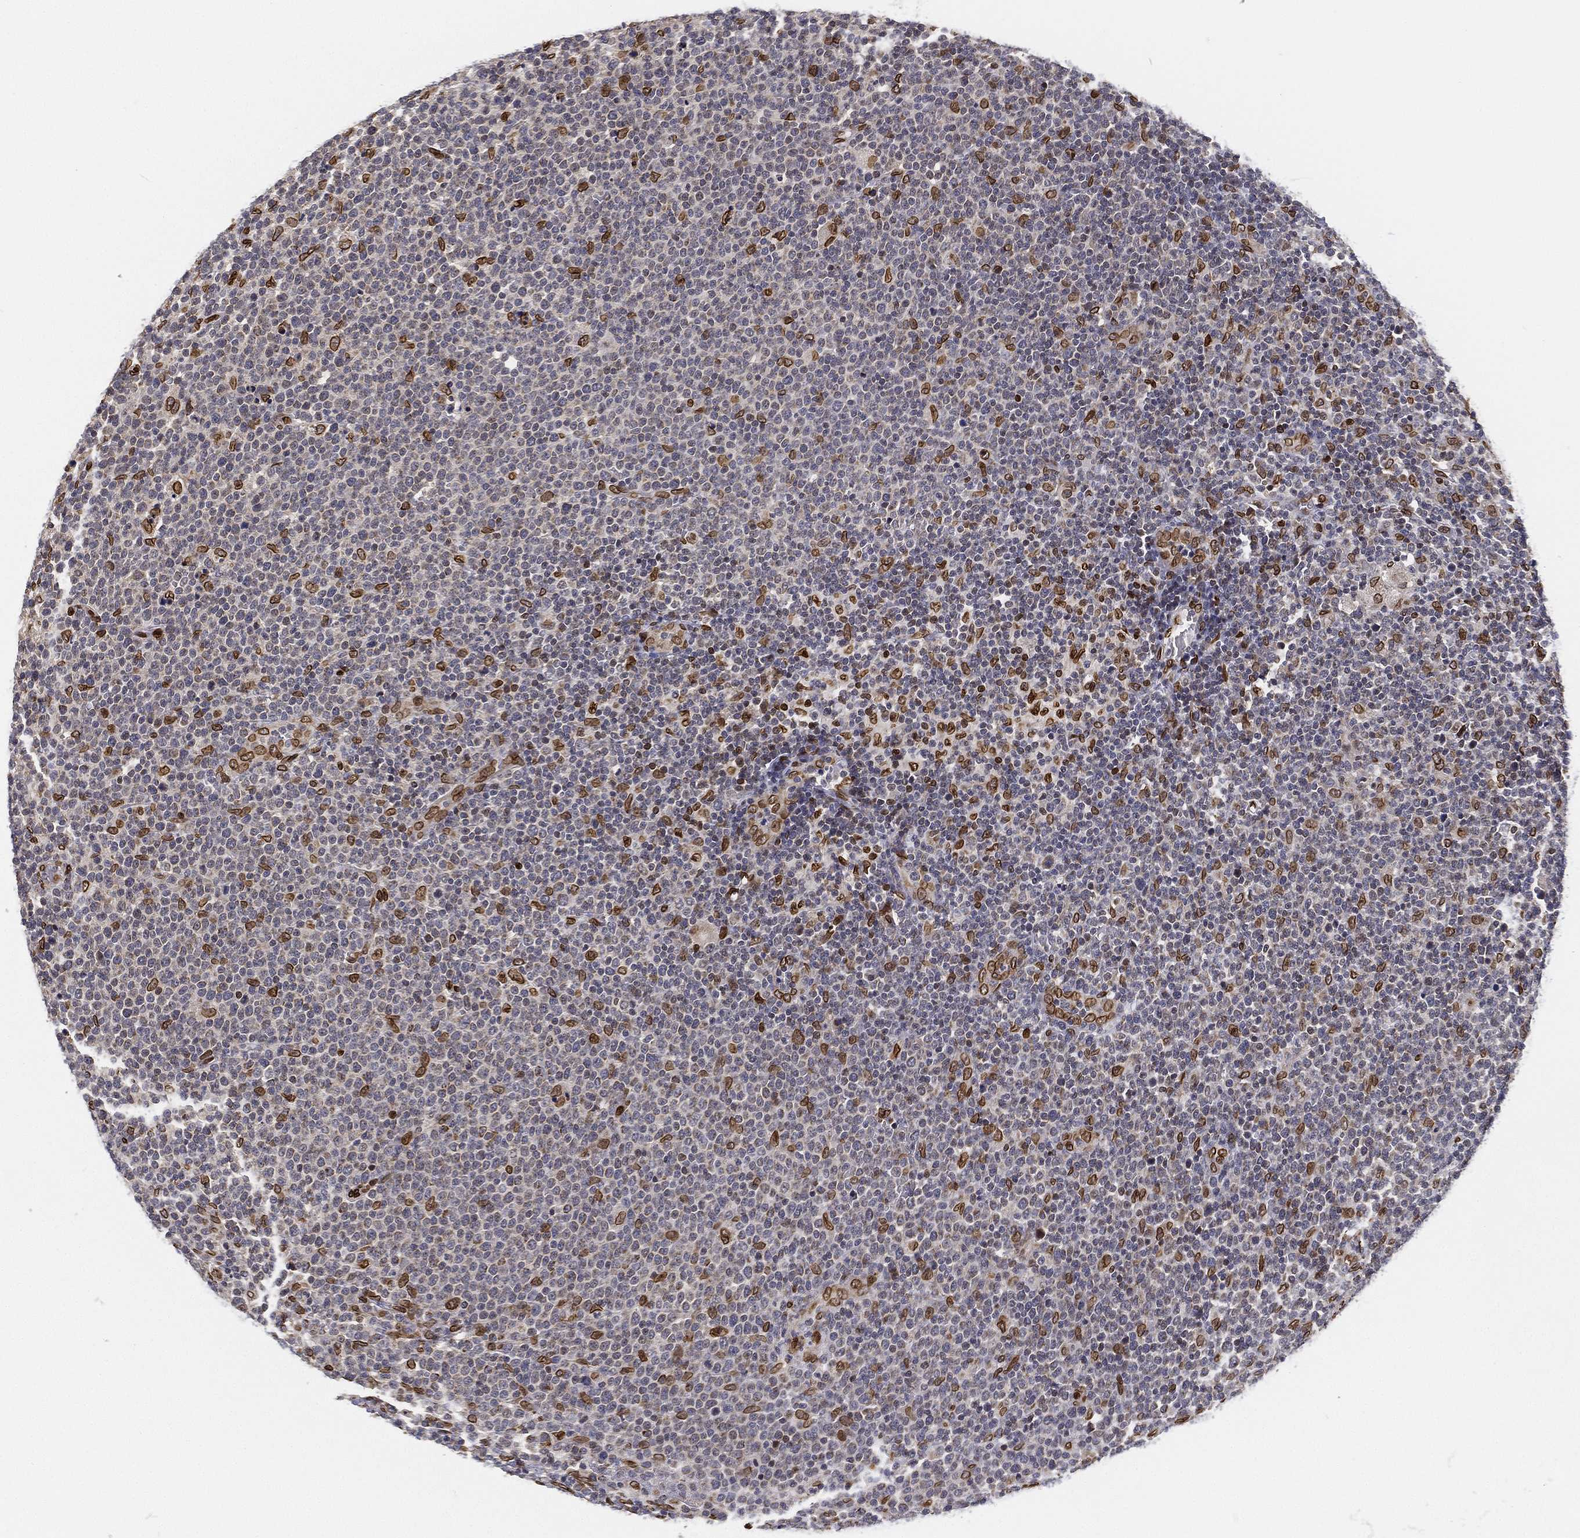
{"staining": {"intensity": "strong", "quantity": "<25%", "location": "cytoplasmic/membranous,nuclear"}, "tissue": "lymphoma", "cell_type": "Tumor cells", "image_type": "cancer", "snomed": [{"axis": "morphology", "description": "Malignant lymphoma, non-Hodgkin's type, High grade"}, {"axis": "topography", "description": "Lymph node"}], "caption": "Malignant lymphoma, non-Hodgkin's type (high-grade) was stained to show a protein in brown. There is medium levels of strong cytoplasmic/membranous and nuclear staining in approximately <25% of tumor cells. (Stains: DAB (3,3'-diaminobenzidine) in brown, nuclei in blue, Microscopy: brightfield microscopy at high magnification).", "gene": "PALB2", "patient": {"sex": "male", "age": 61}}